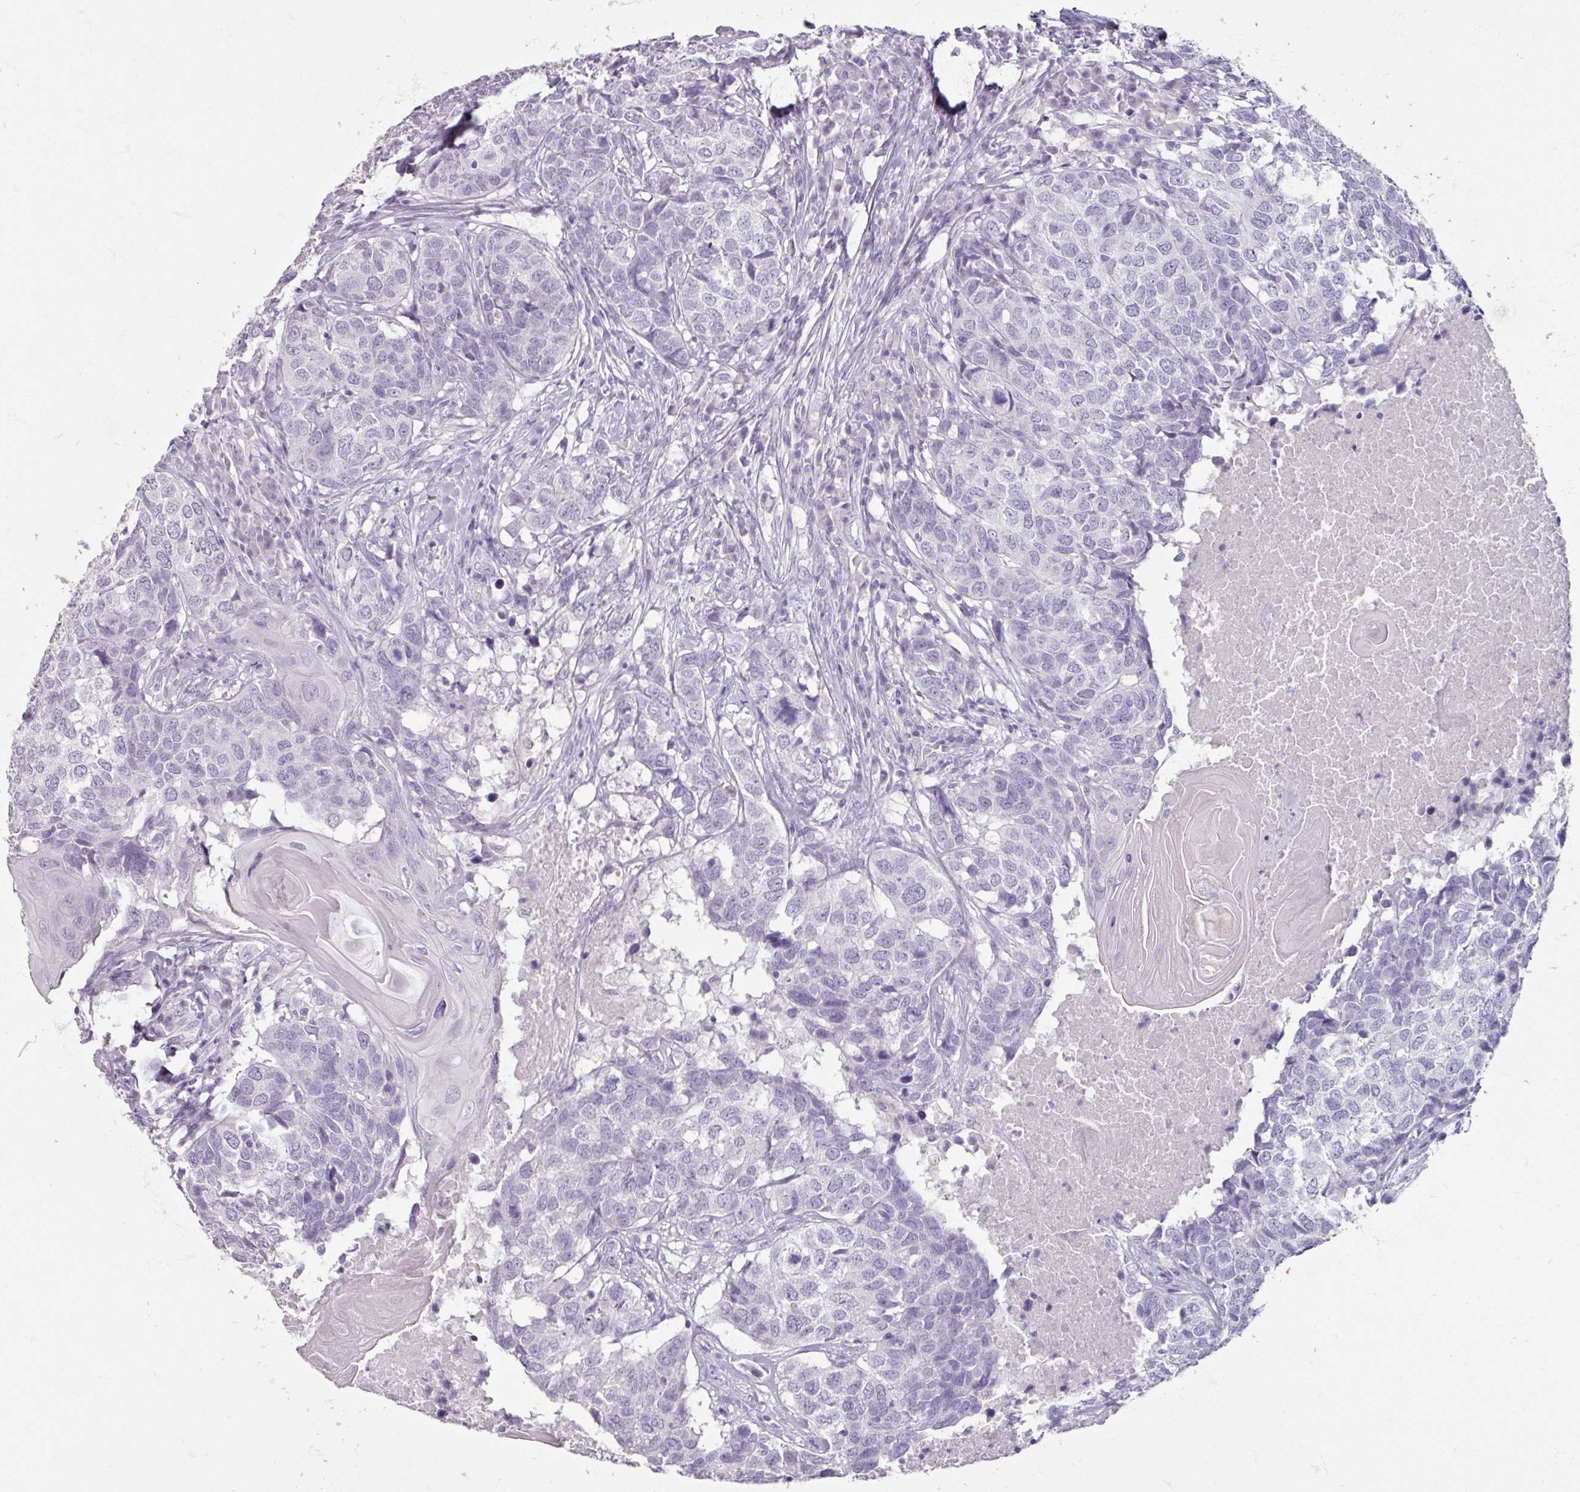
{"staining": {"intensity": "negative", "quantity": "none", "location": "none"}, "tissue": "head and neck cancer", "cell_type": "Tumor cells", "image_type": "cancer", "snomed": [{"axis": "morphology", "description": "Squamous cell carcinoma, NOS"}, {"axis": "topography", "description": "Head-Neck"}], "caption": "Human squamous cell carcinoma (head and neck) stained for a protein using immunohistochemistry shows no expression in tumor cells.", "gene": "TG", "patient": {"sex": "male", "age": 66}}